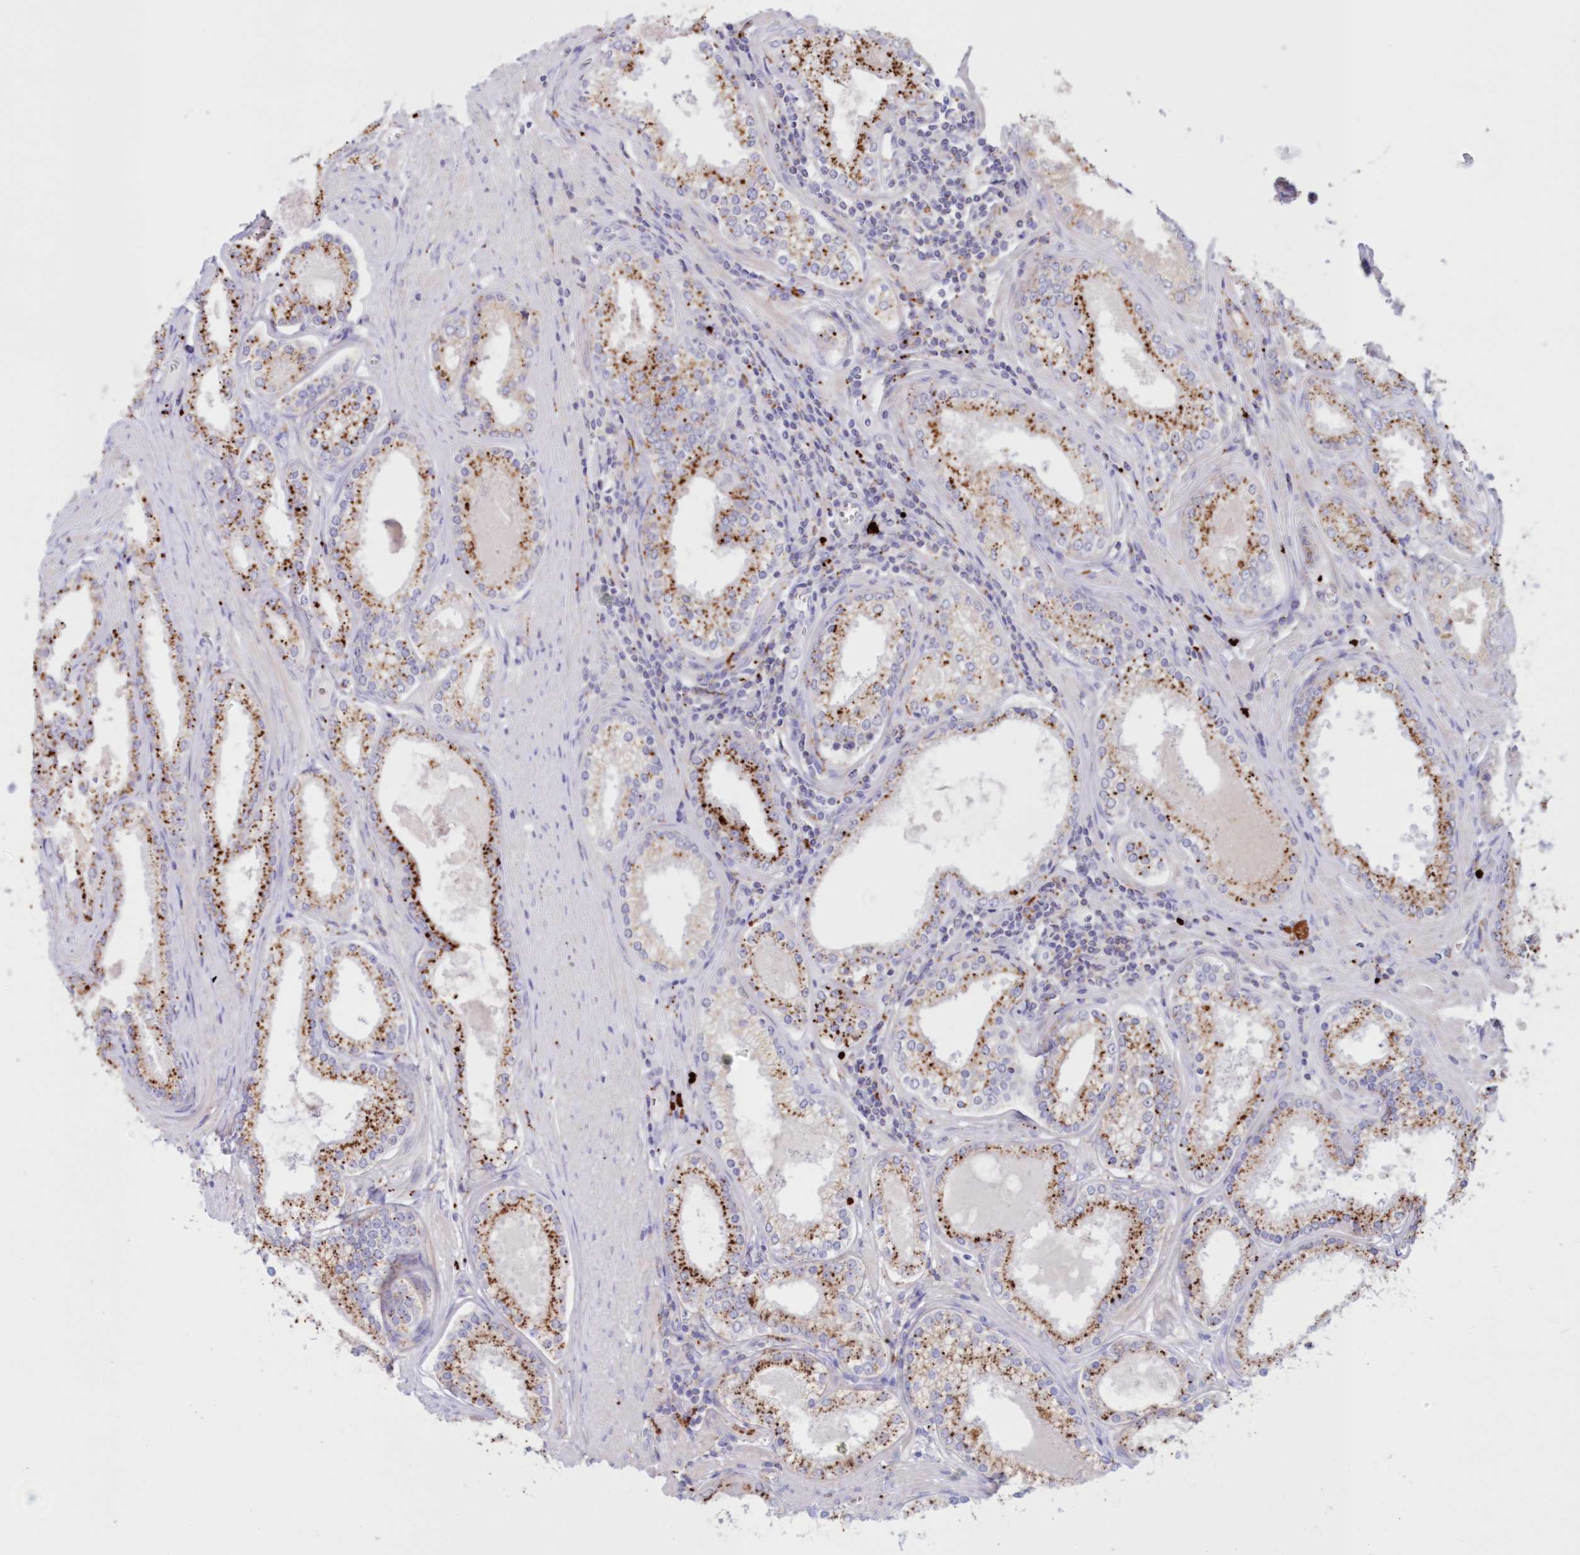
{"staining": {"intensity": "moderate", "quantity": ">75%", "location": "cytoplasmic/membranous"}, "tissue": "prostate cancer", "cell_type": "Tumor cells", "image_type": "cancer", "snomed": [{"axis": "morphology", "description": "Adenocarcinoma, High grade"}, {"axis": "topography", "description": "Prostate"}], "caption": "This is an image of immunohistochemistry staining of adenocarcinoma (high-grade) (prostate), which shows moderate staining in the cytoplasmic/membranous of tumor cells.", "gene": "TPP1", "patient": {"sex": "male", "age": 68}}